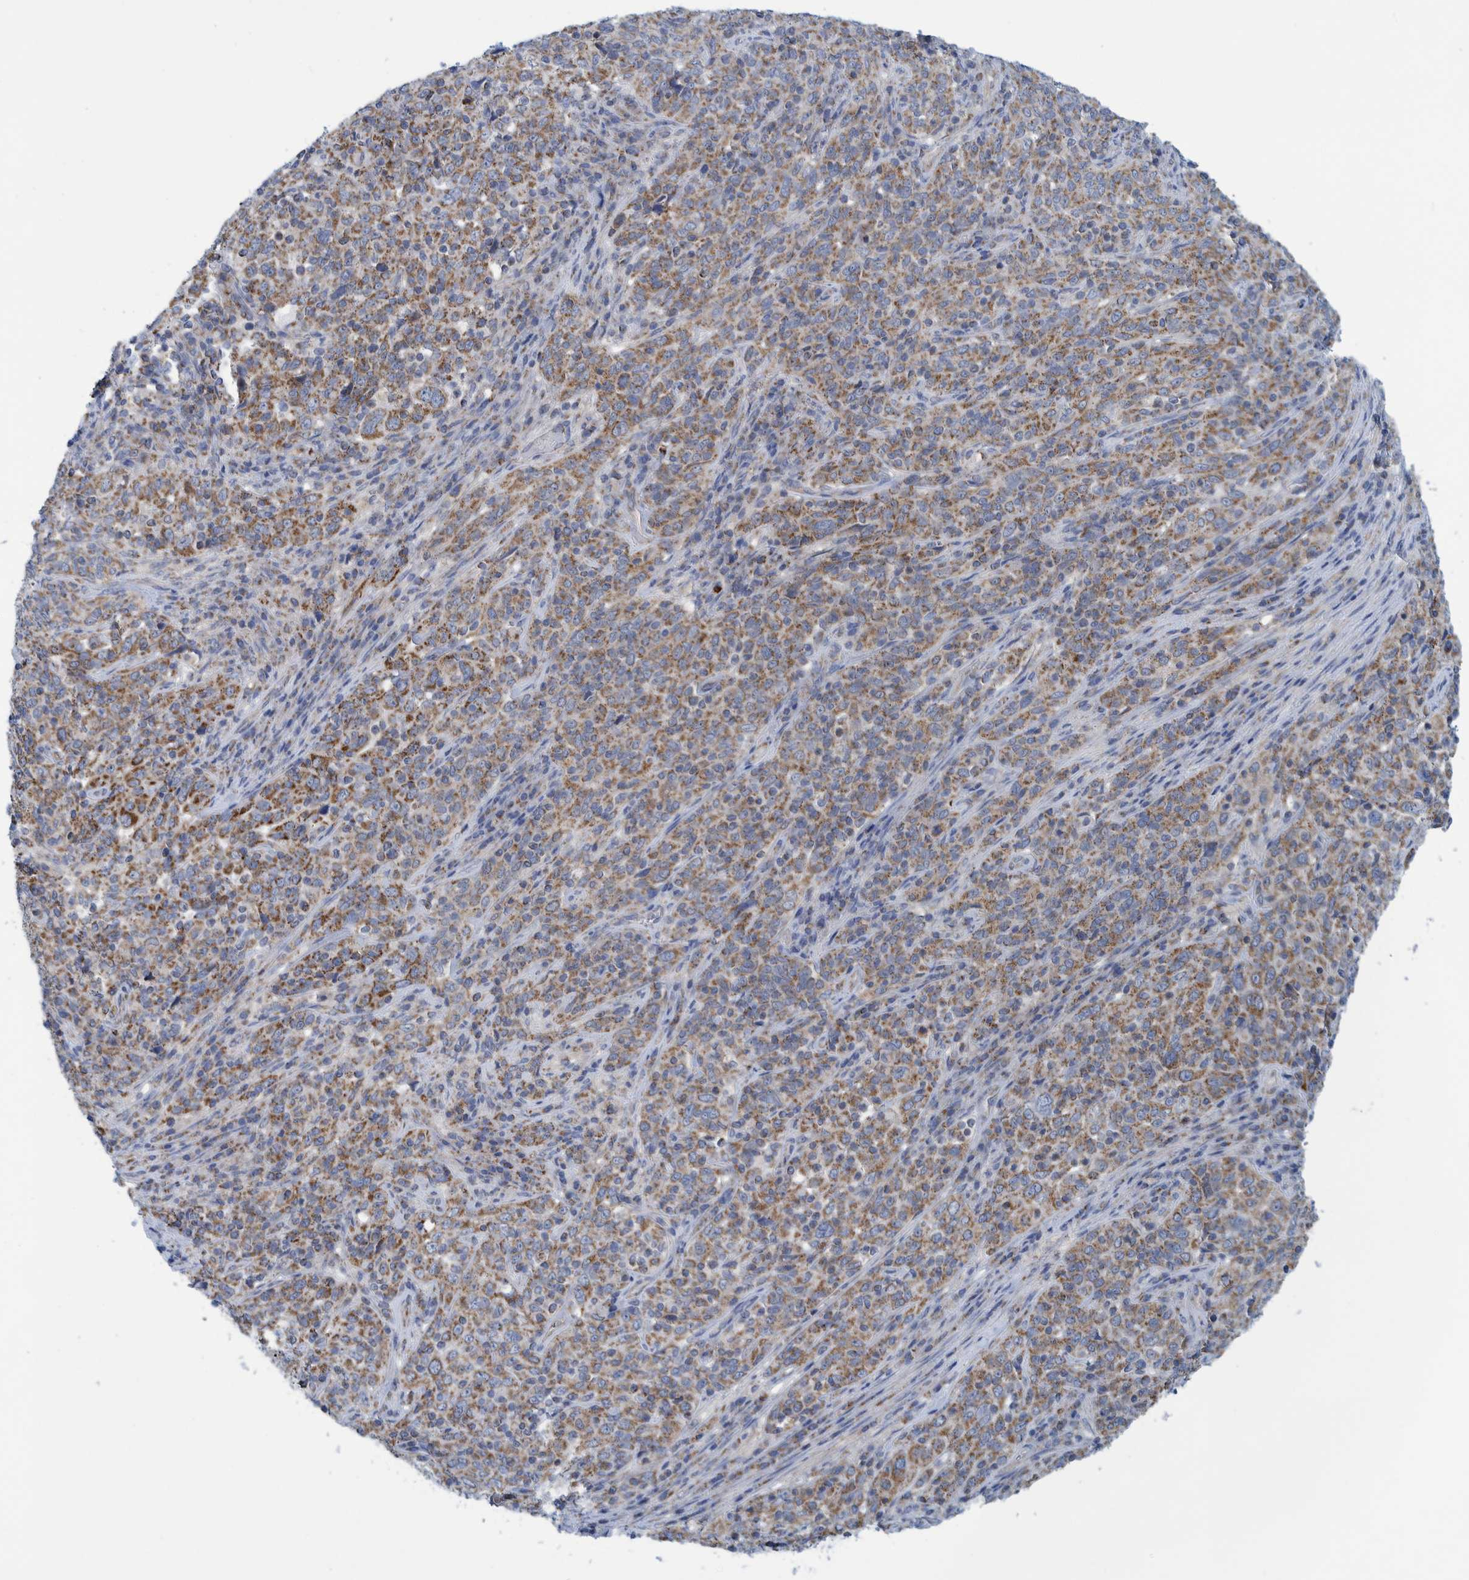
{"staining": {"intensity": "moderate", "quantity": ">75%", "location": "cytoplasmic/membranous"}, "tissue": "cervical cancer", "cell_type": "Tumor cells", "image_type": "cancer", "snomed": [{"axis": "morphology", "description": "Squamous cell carcinoma, NOS"}, {"axis": "topography", "description": "Cervix"}], "caption": "This micrograph demonstrates immunohistochemistry staining of cervical cancer (squamous cell carcinoma), with medium moderate cytoplasmic/membranous positivity in about >75% of tumor cells.", "gene": "MRPS7", "patient": {"sex": "female", "age": 46}}